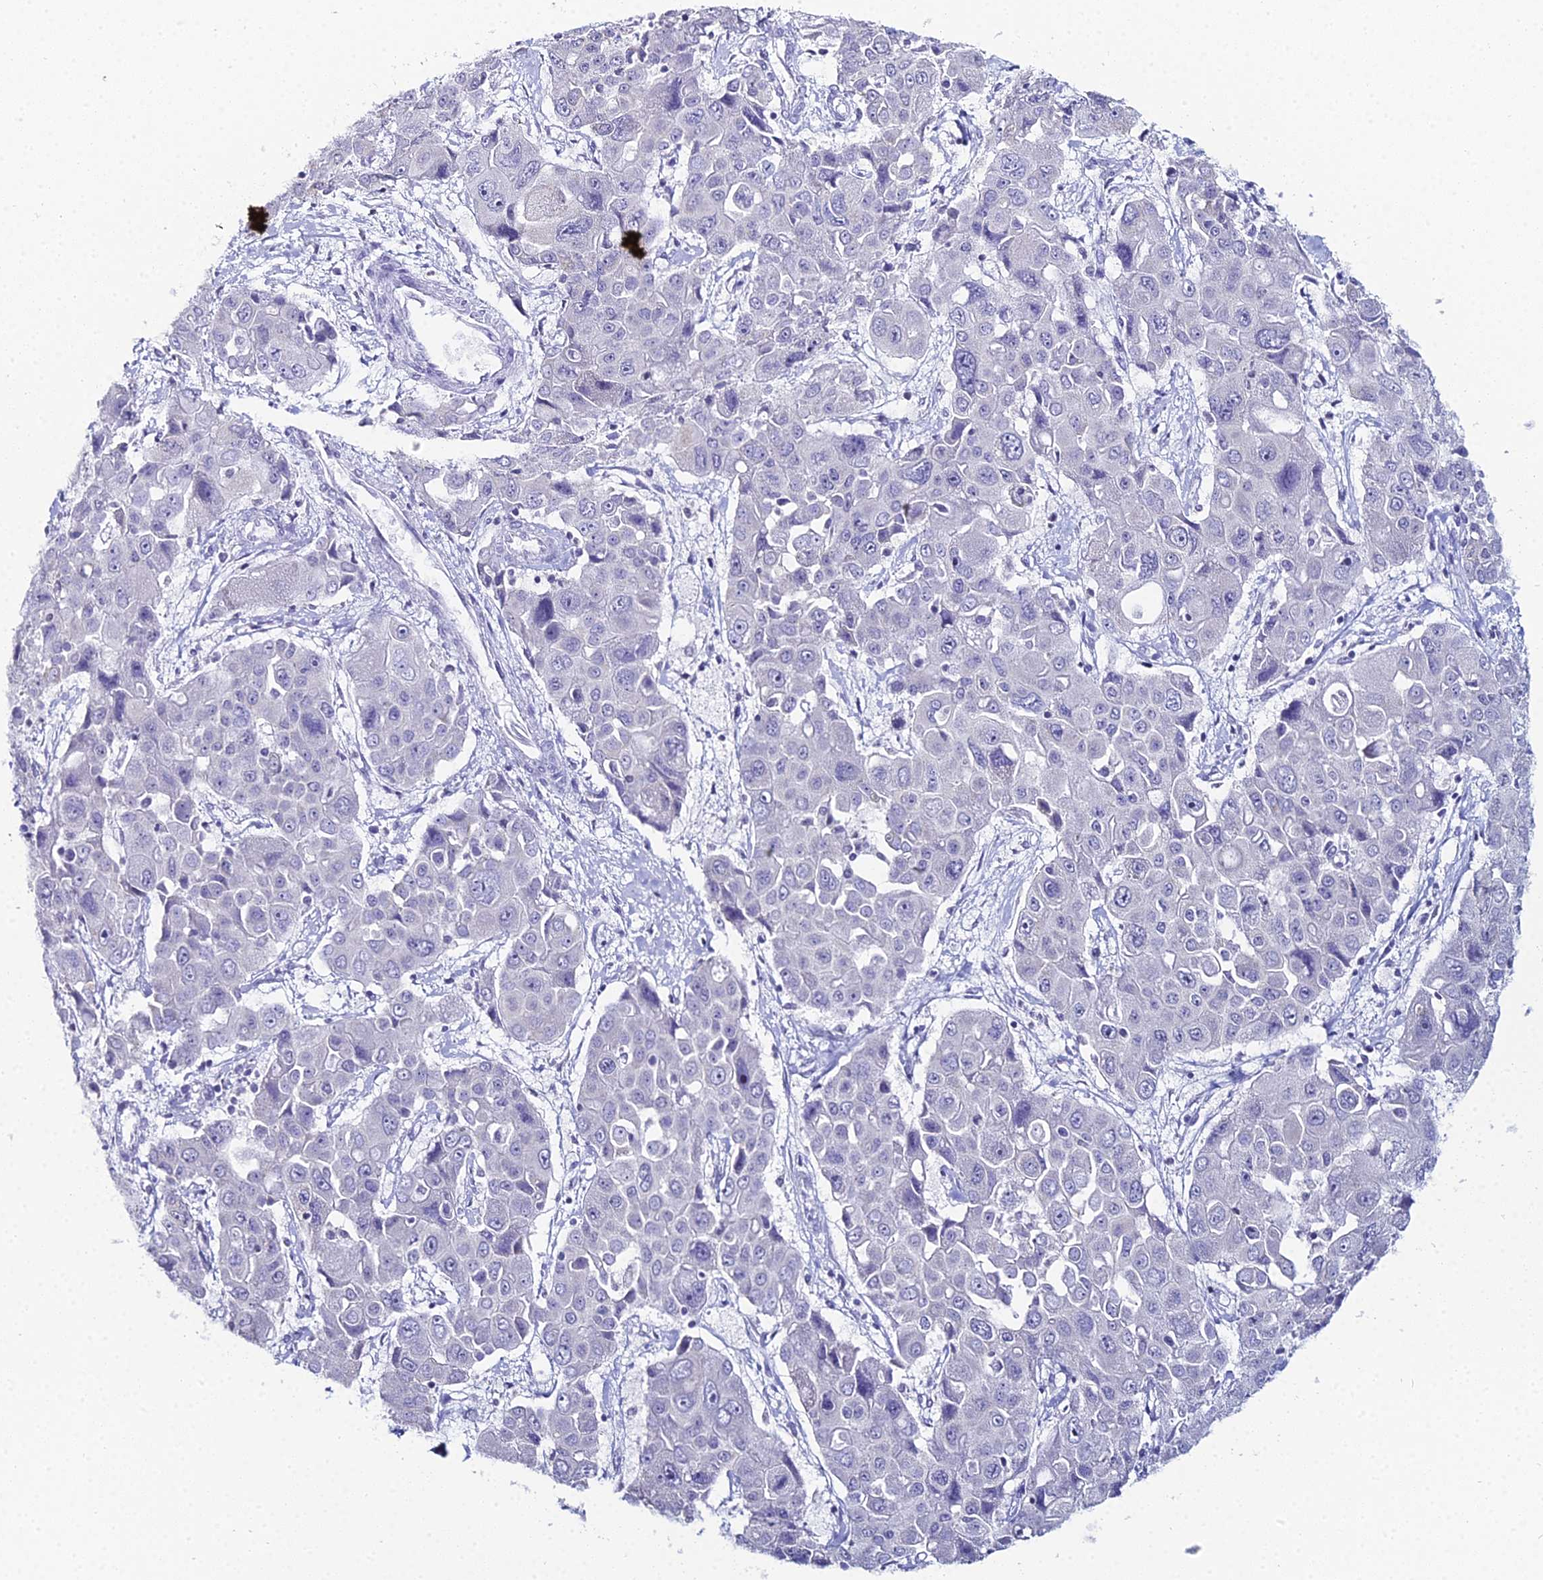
{"staining": {"intensity": "negative", "quantity": "none", "location": "none"}, "tissue": "liver cancer", "cell_type": "Tumor cells", "image_type": "cancer", "snomed": [{"axis": "morphology", "description": "Cholangiocarcinoma"}, {"axis": "topography", "description": "Liver"}], "caption": "This is an immunohistochemistry (IHC) histopathology image of human liver cancer (cholangiocarcinoma). There is no staining in tumor cells.", "gene": "PRR22", "patient": {"sex": "male", "age": 67}}